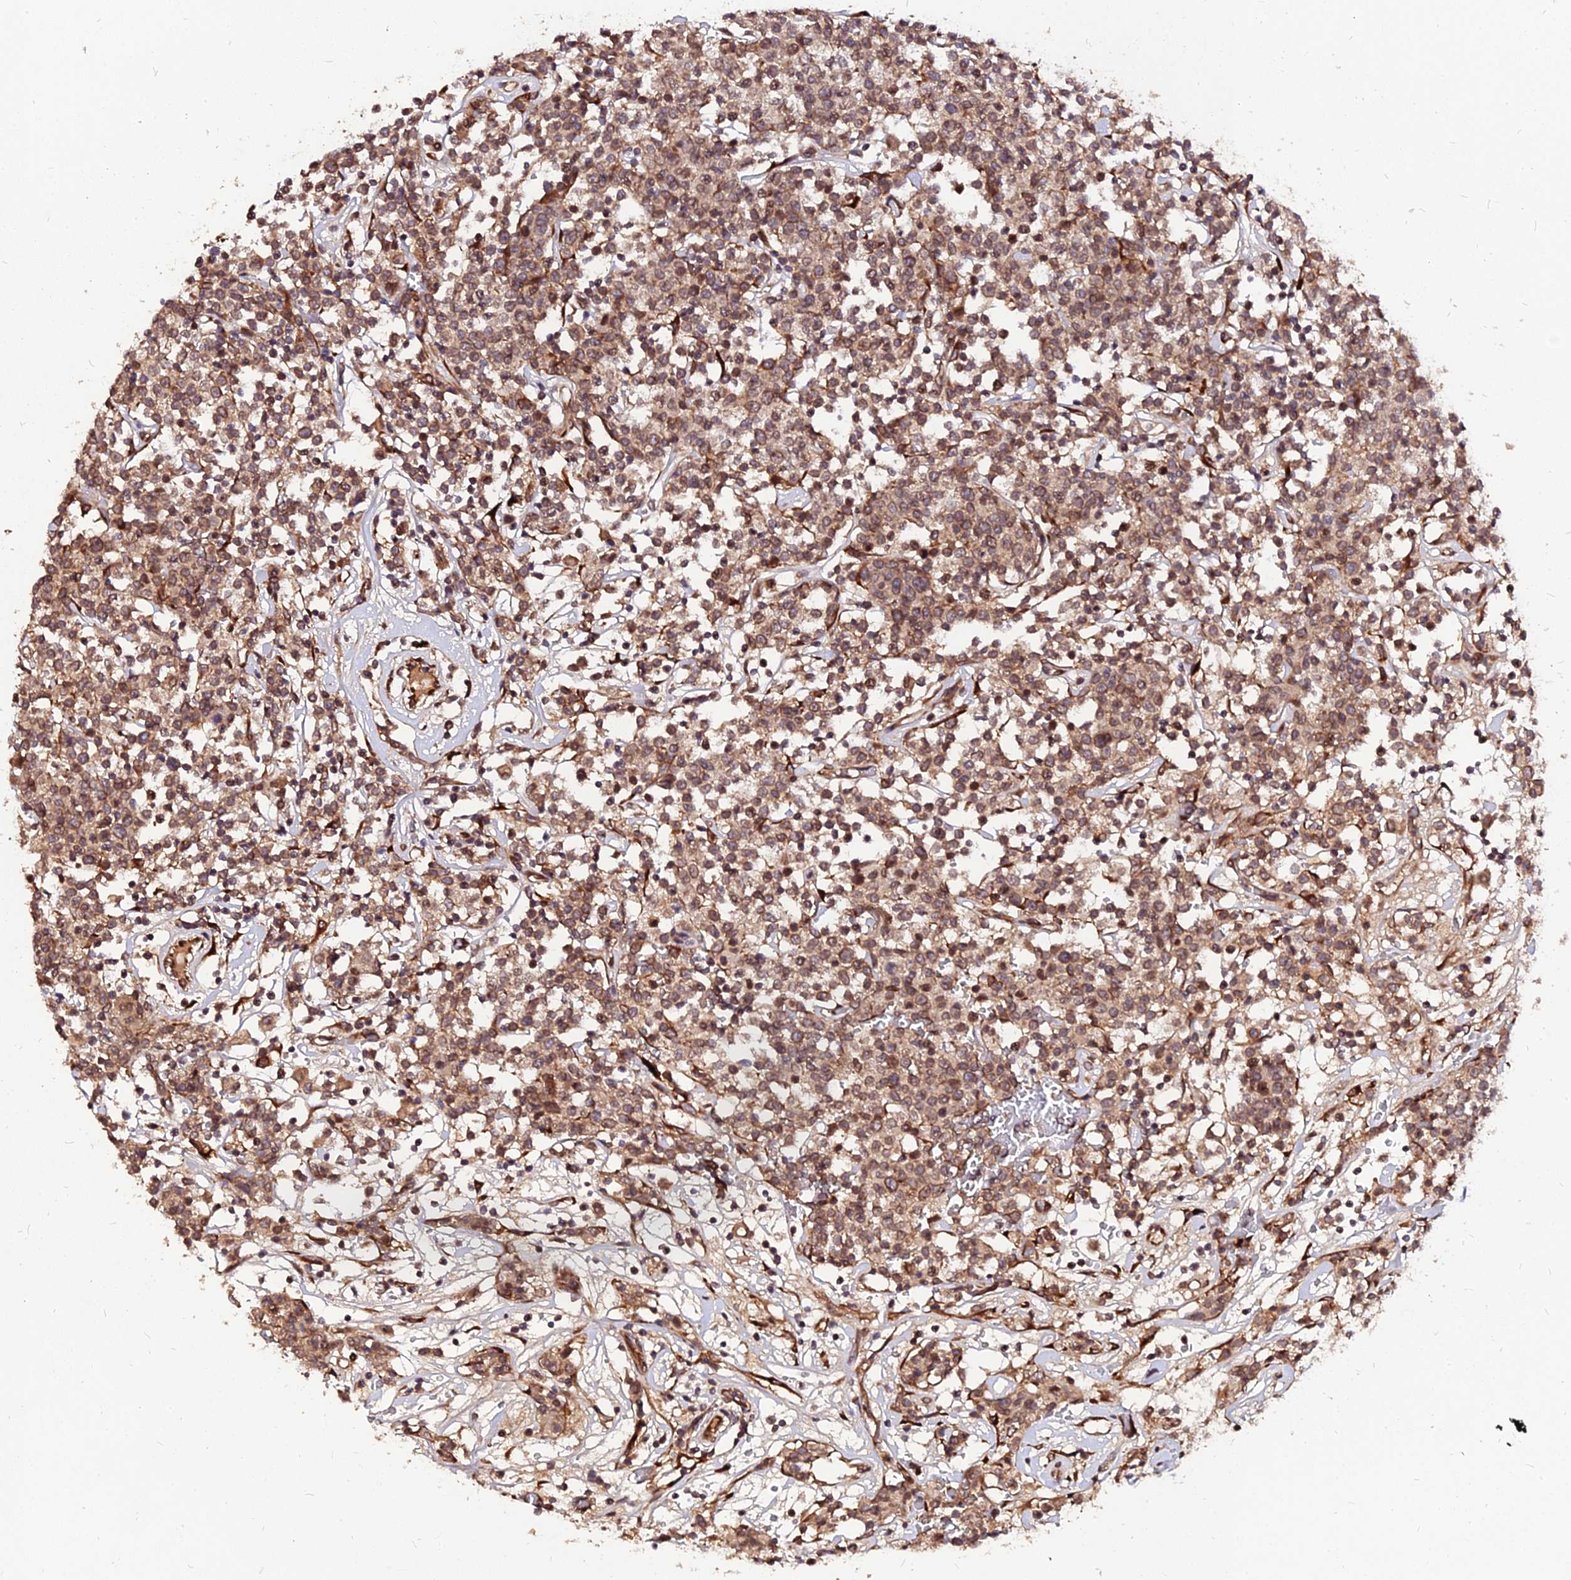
{"staining": {"intensity": "moderate", "quantity": ">75%", "location": "cytoplasmic/membranous,nuclear"}, "tissue": "lymphoma", "cell_type": "Tumor cells", "image_type": "cancer", "snomed": [{"axis": "morphology", "description": "Malignant lymphoma, non-Hodgkin's type, Low grade"}, {"axis": "topography", "description": "Small intestine"}], "caption": "IHC micrograph of neoplastic tissue: human lymphoma stained using IHC displays medium levels of moderate protein expression localized specifically in the cytoplasmic/membranous and nuclear of tumor cells, appearing as a cytoplasmic/membranous and nuclear brown color.", "gene": "PDE4D", "patient": {"sex": "female", "age": 59}}